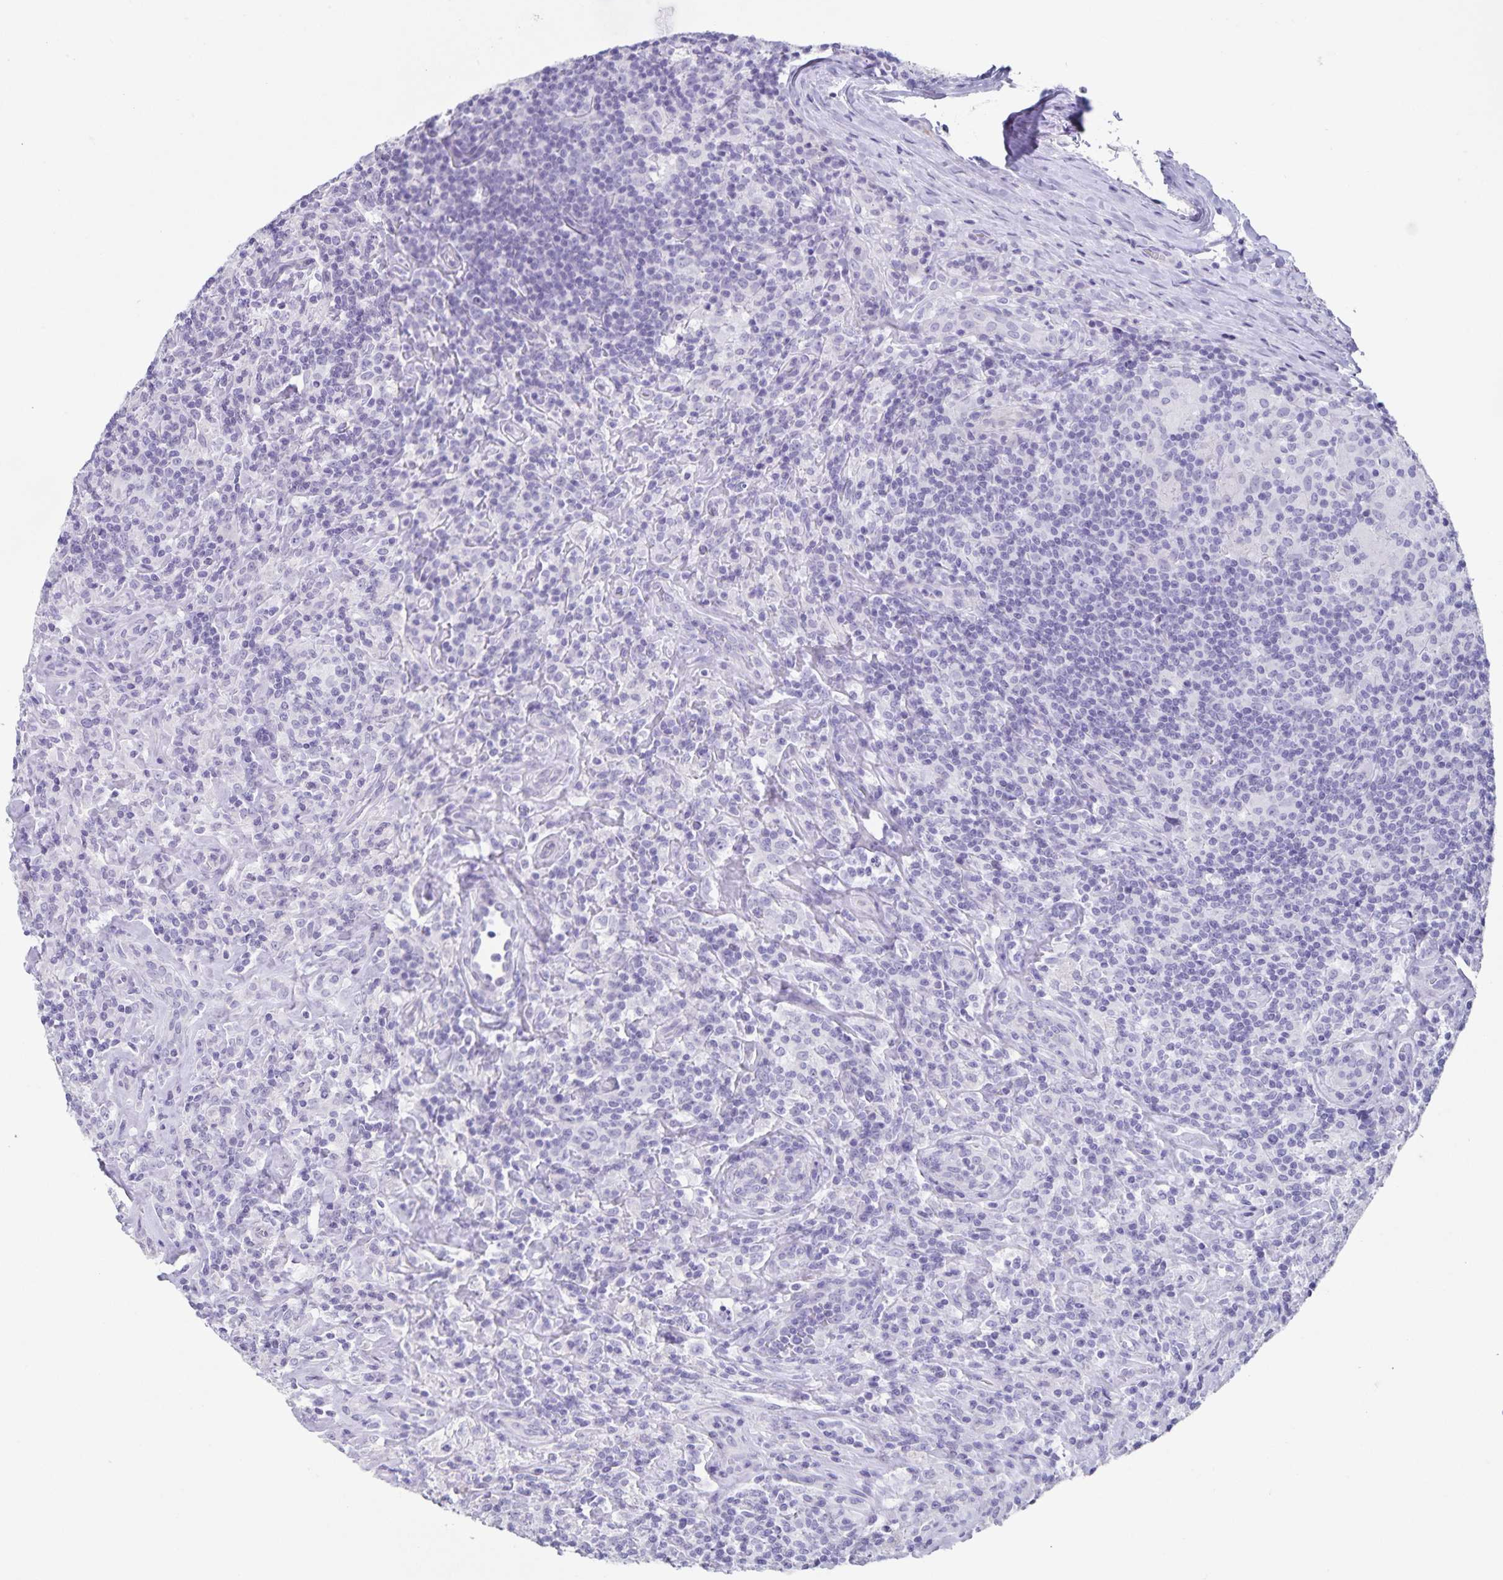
{"staining": {"intensity": "negative", "quantity": "none", "location": "none"}, "tissue": "lymphoma", "cell_type": "Tumor cells", "image_type": "cancer", "snomed": [{"axis": "morphology", "description": "Hodgkin's disease, NOS"}, {"axis": "morphology", "description": "Hodgkin's lymphoma, nodular sclerosis"}, {"axis": "topography", "description": "Lymph node"}], "caption": "Immunohistochemistry (IHC) photomicrograph of Hodgkin's lymphoma, nodular sclerosis stained for a protein (brown), which shows no staining in tumor cells. (Stains: DAB (3,3'-diaminobenzidine) immunohistochemistry (IHC) with hematoxylin counter stain, Microscopy: brightfield microscopy at high magnification).", "gene": "C11orf42", "patient": {"sex": "female", "age": 10}}